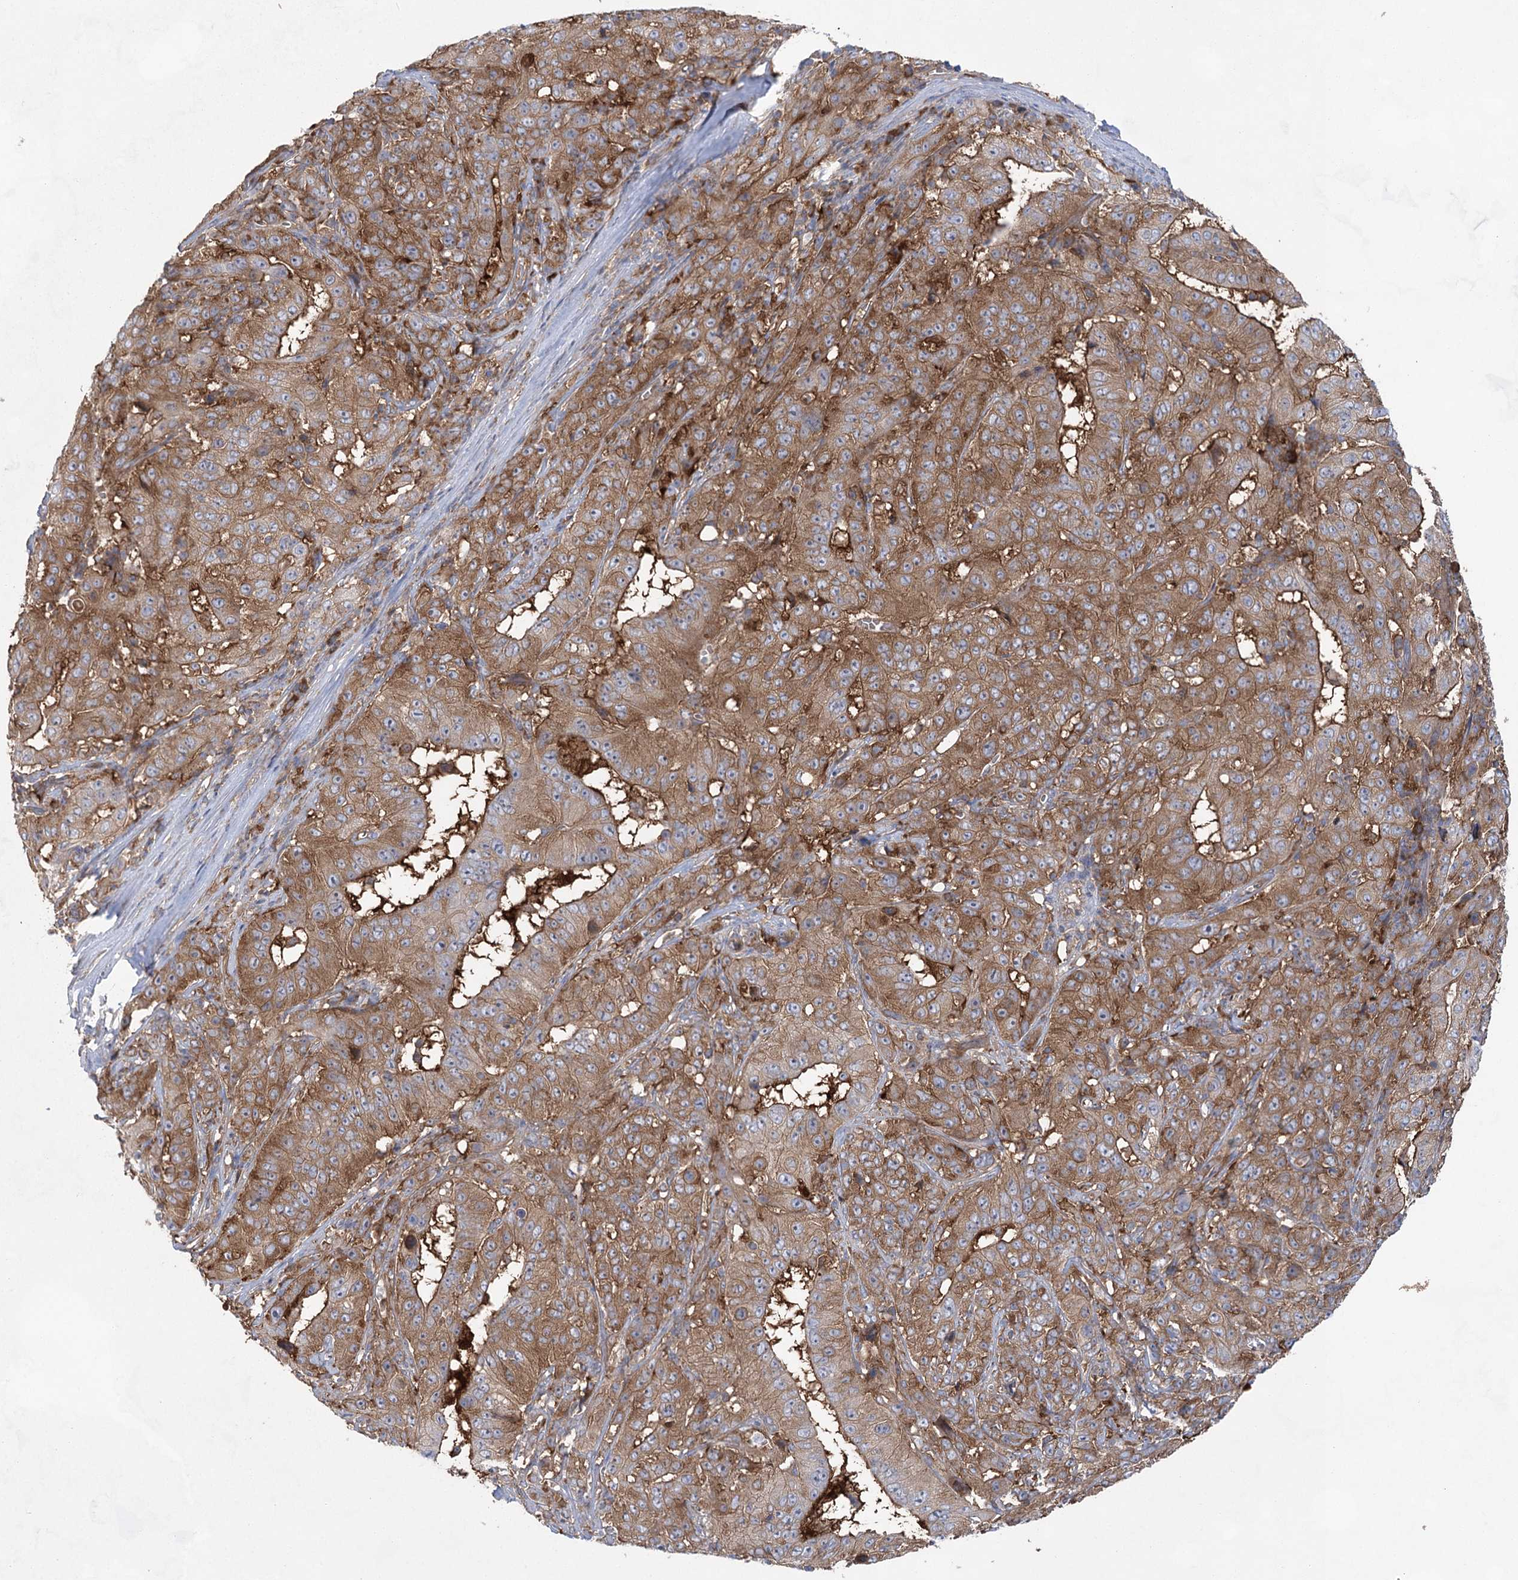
{"staining": {"intensity": "strong", "quantity": ">75%", "location": "cytoplasmic/membranous"}, "tissue": "pancreatic cancer", "cell_type": "Tumor cells", "image_type": "cancer", "snomed": [{"axis": "morphology", "description": "Adenocarcinoma, NOS"}, {"axis": "topography", "description": "Pancreas"}], "caption": "Immunohistochemical staining of human adenocarcinoma (pancreatic) demonstrates high levels of strong cytoplasmic/membranous staining in about >75% of tumor cells.", "gene": "EIF3A", "patient": {"sex": "male", "age": 63}}